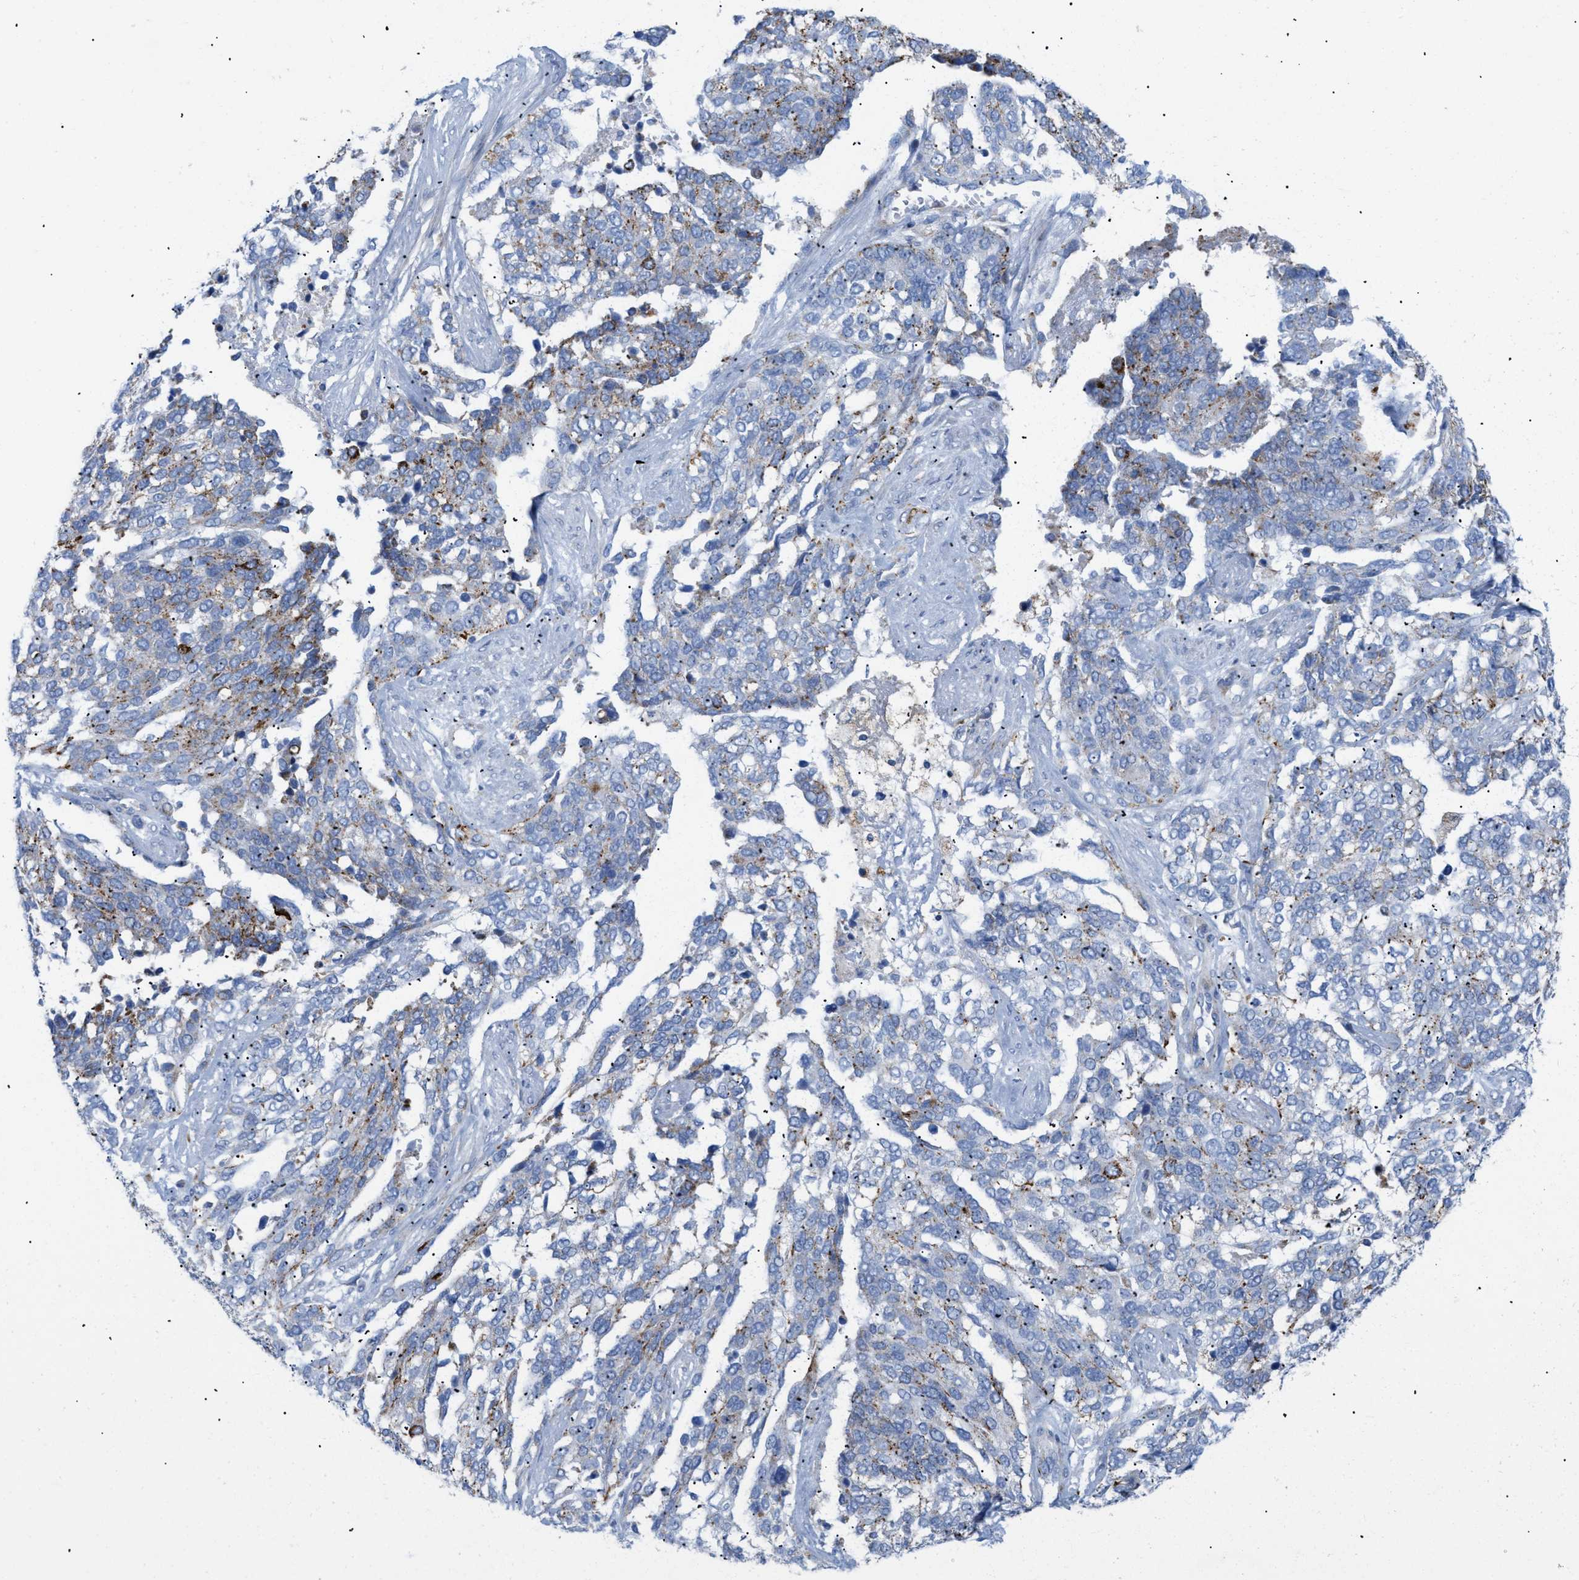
{"staining": {"intensity": "moderate", "quantity": "<25%", "location": "cytoplasmic/membranous"}, "tissue": "ovarian cancer", "cell_type": "Tumor cells", "image_type": "cancer", "snomed": [{"axis": "morphology", "description": "Cystadenocarcinoma, serous, NOS"}, {"axis": "topography", "description": "Ovary"}], "caption": "Serous cystadenocarcinoma (ovarian) stained for a protein (brown) demonstrates moderate cytoplasmic/membranous positive expression in approximately <25% of tumor cells.", "gene": "DRAM2", "patient": {"sex": "female", "age": 44}}